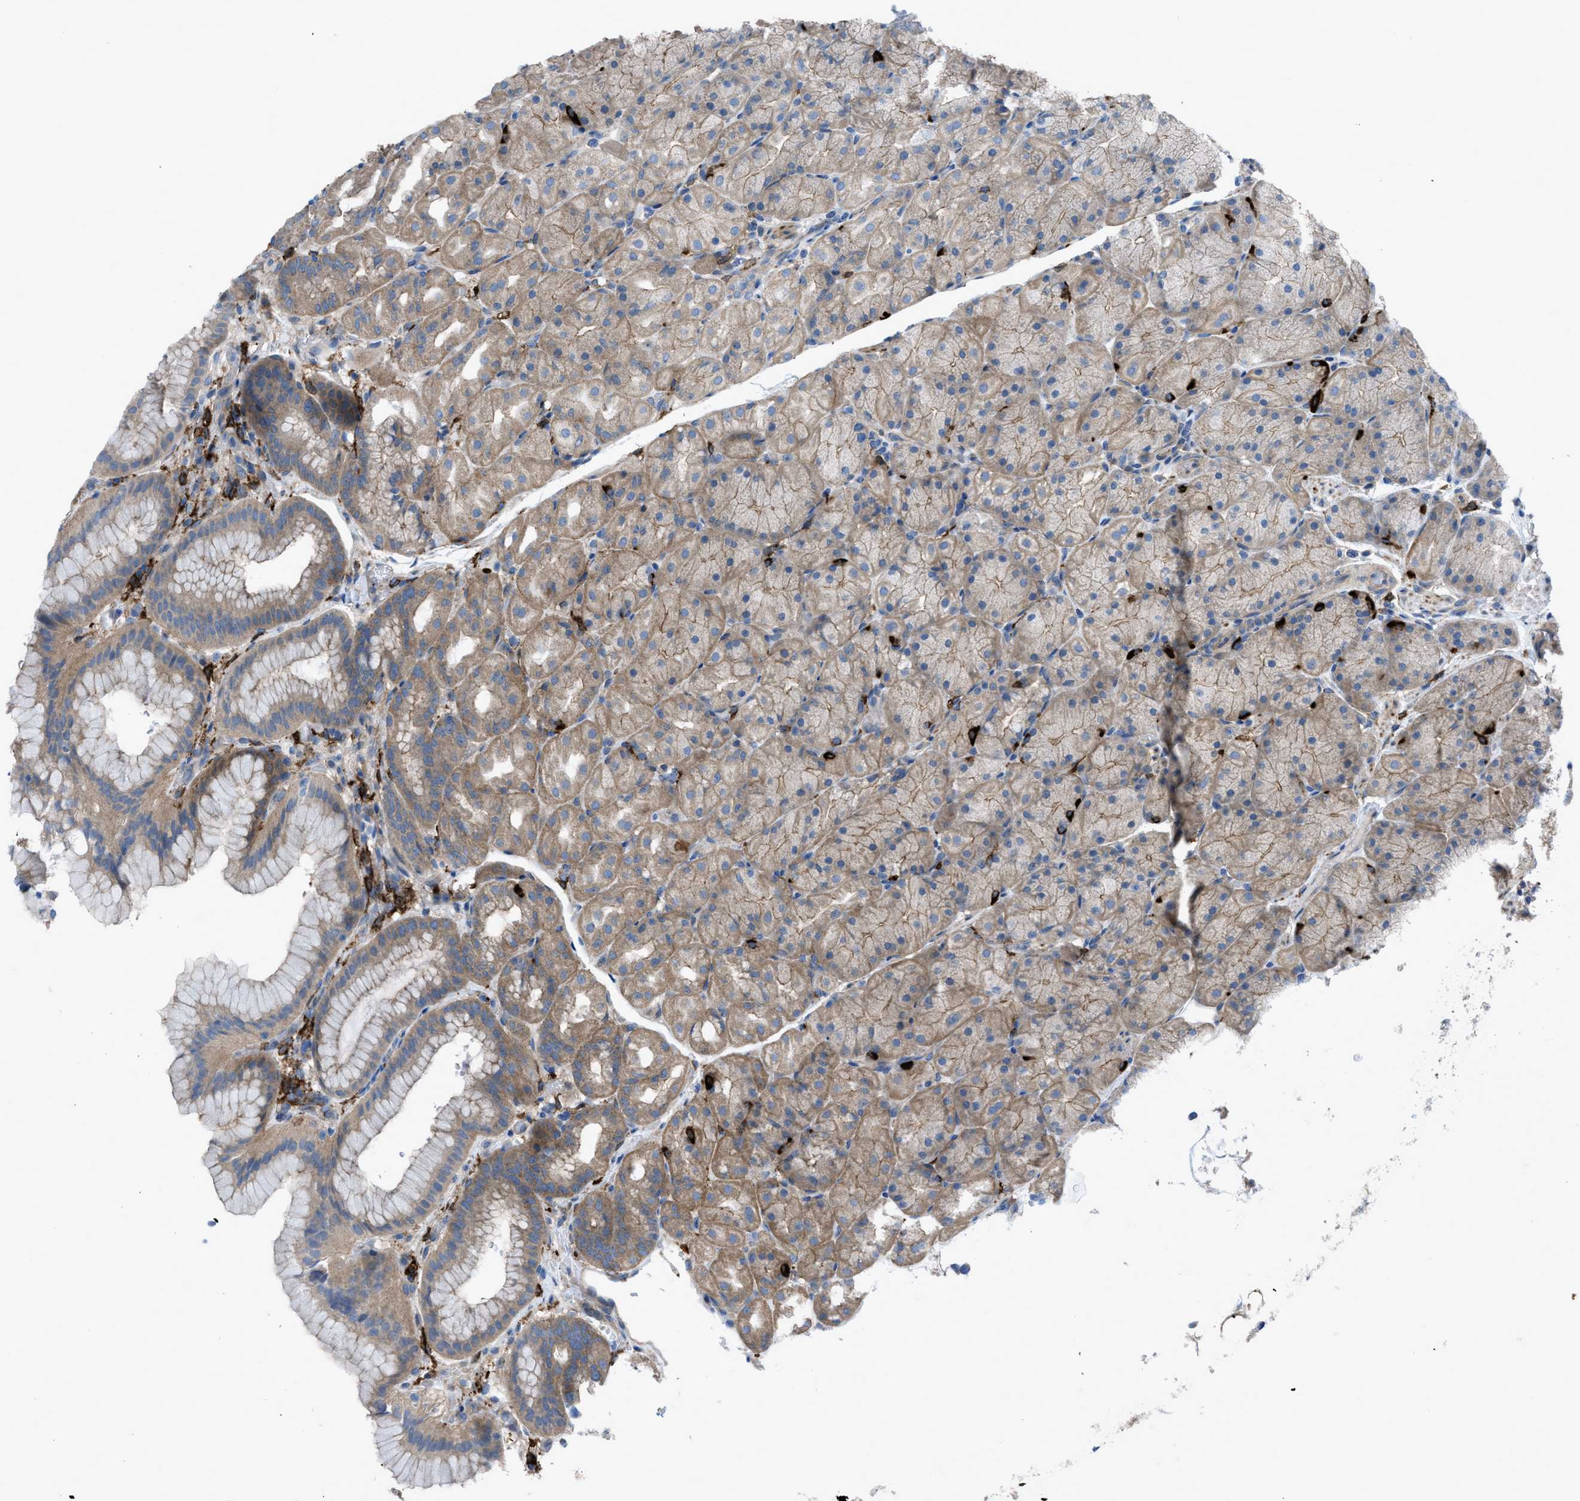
{"staining": {"intensity": "strong", "quantity": "<25%", "location": "cytoplasmic/membranous"}, "tissue": "stomach", "cell_type": "Glandular cells", "image_type": "normal", "snomed": [{"axis": "morphology", "description": "Normal tissue, NOS"}, {"axis": "morphology", "description": "Carcinoid, malignant, NOS"}, {"axis": "topography", "description": "Stomach, upper"}], "caption": "Immunohistochemistry (IHC) of benign stomach displays medium levels of strong cytoplasmic/membranous expression in approximately <25% of glandular cells. (DAB (3,3'-diaminobenzidine) = brown stain, brightfield microscopy at high magnification).", "gene": "EGFR", "patient": {"sex": "male", "age": 39}}